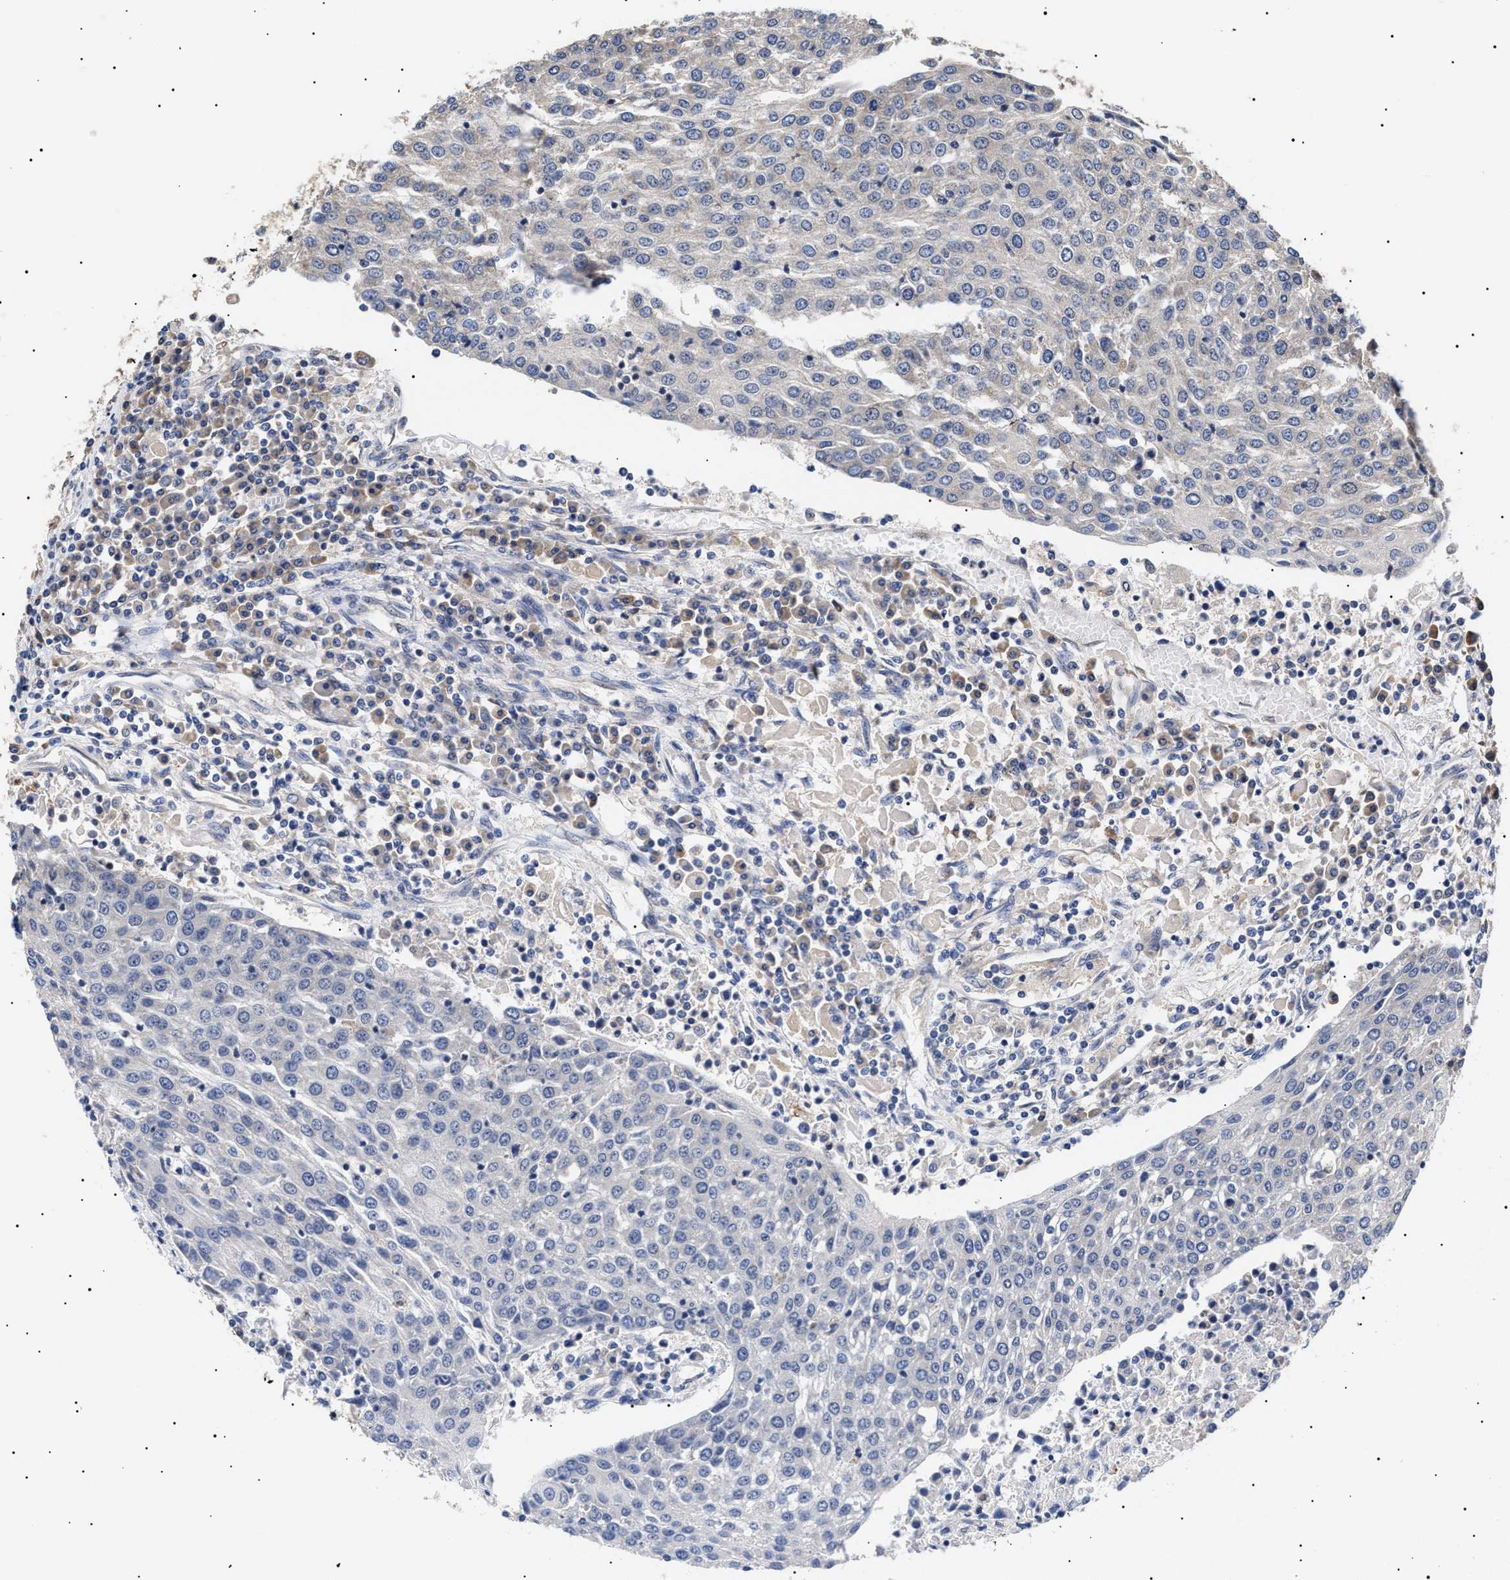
{"staining": {"intensity": "negative", "quantity": "none", "location": "none"}, "tissue": "urothelial cancer", "cell_type": "Tumor cells", "image_type": "cancer", "snomed": [{"axis": "morphology", "description": "Urothelial carcinoma, High grade"}, {"axis": "topography", "description": "Urinary bladder"}], "caption": "The photomicrograph shows no significant expression in tumor cells of high-grade urothelial carcinoma. Nuclei are stained in blue.", "gene": "KRBA1", "patient": {"sex": "female", "age": 85}}